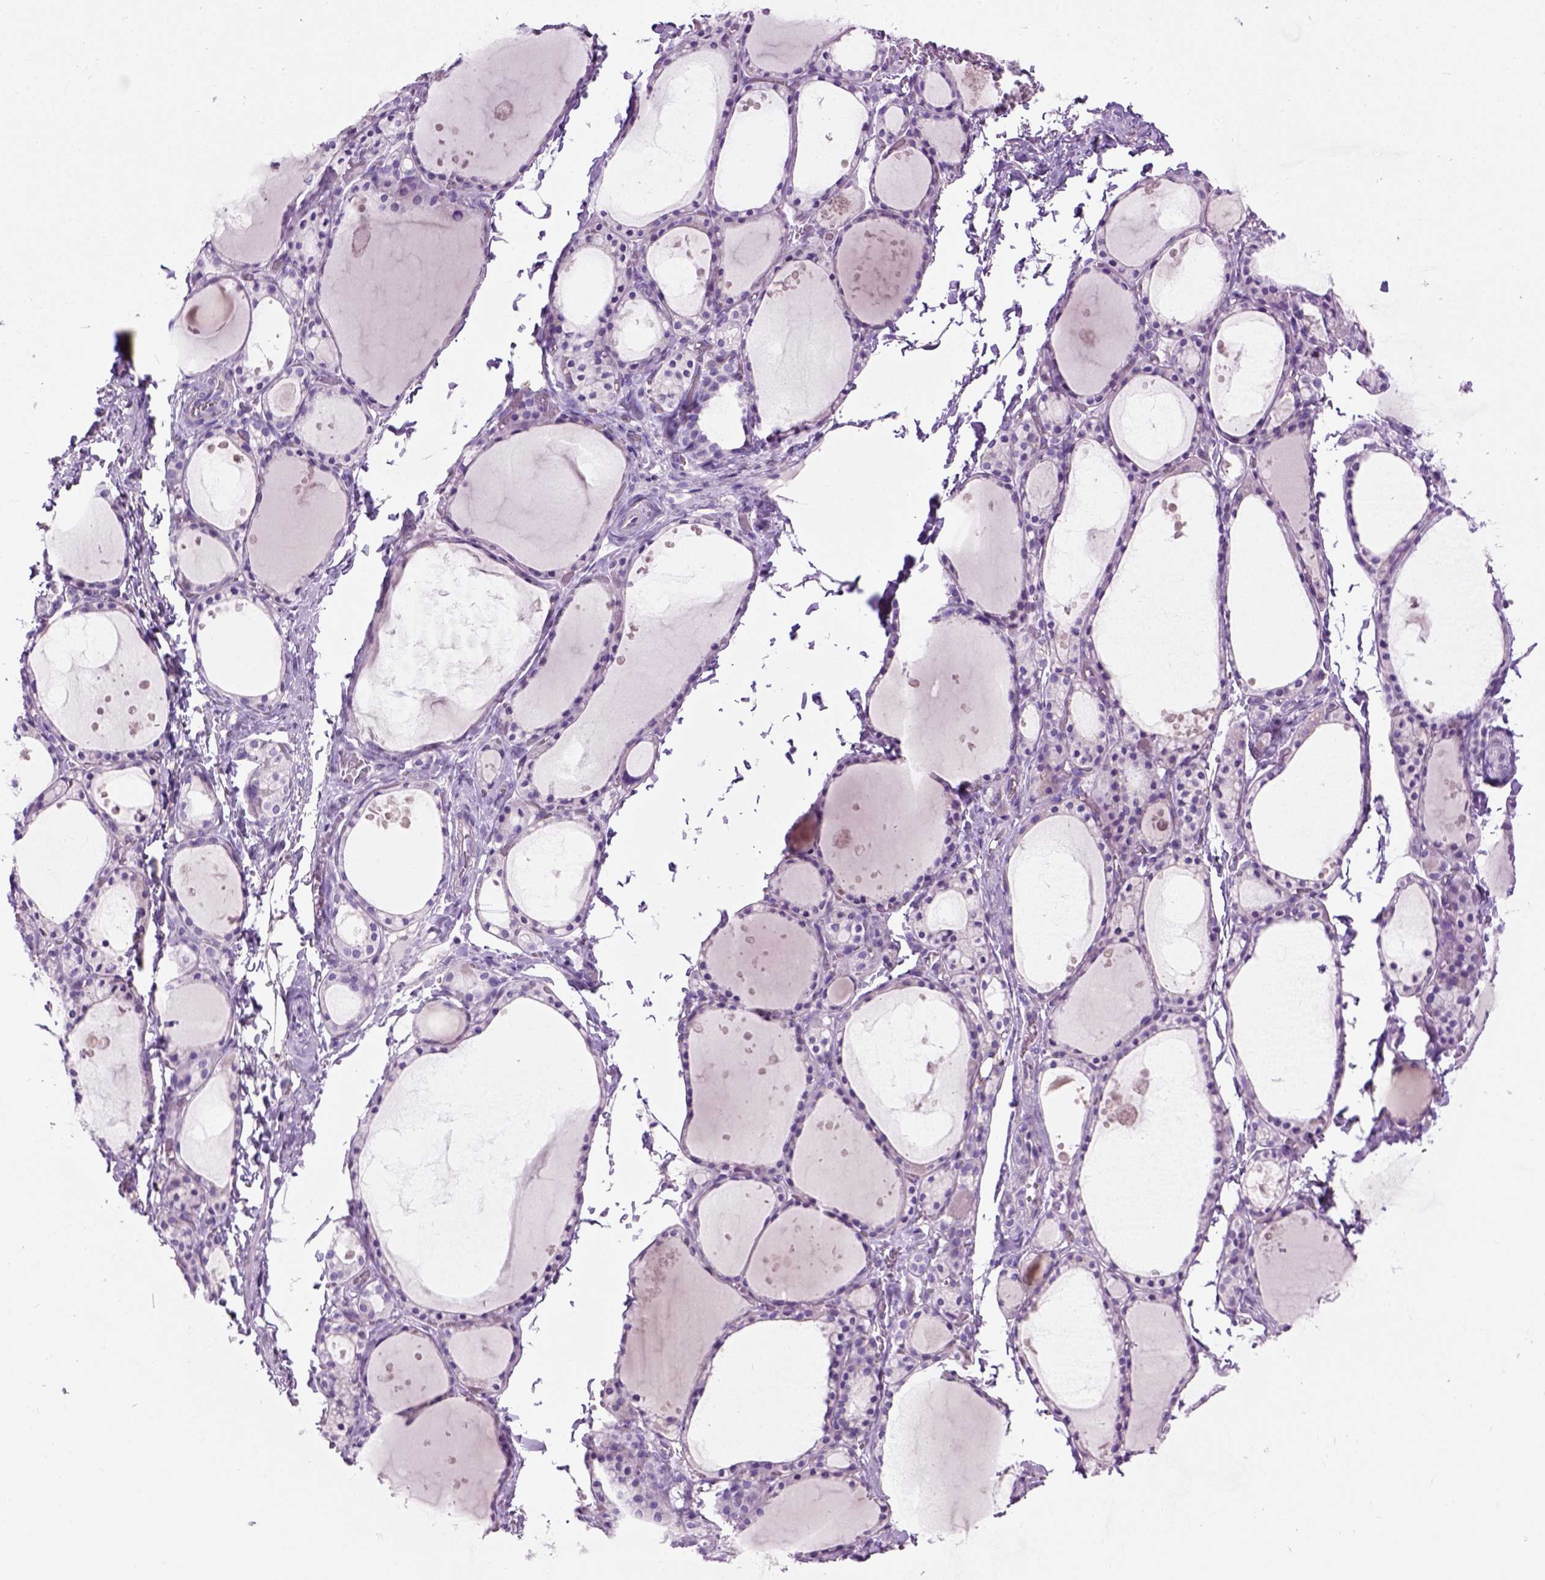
{"staining": {"intensity": "negative", "quantity": "none", "location": "none"}, "tissue": "thyroid gland", "cell_type": "Glandular cells", "image_type": "normal", "snomed": [{"axis": "morphology", "description": "Normal tissue, NOS"}, {"axis": "topography", "description": "Thyroid gland"}], "caption": "DAB (3,3'-diaminobenzidine) immunohistochemical staining of benign human thyroid gland exhibits no significant expression in glandular cells. (DAB immunohistochemistry visualized using brightfield microscopy, high magnification).", "gene": "GABRB2", "patient": {"sex": "male", "age": 68}}